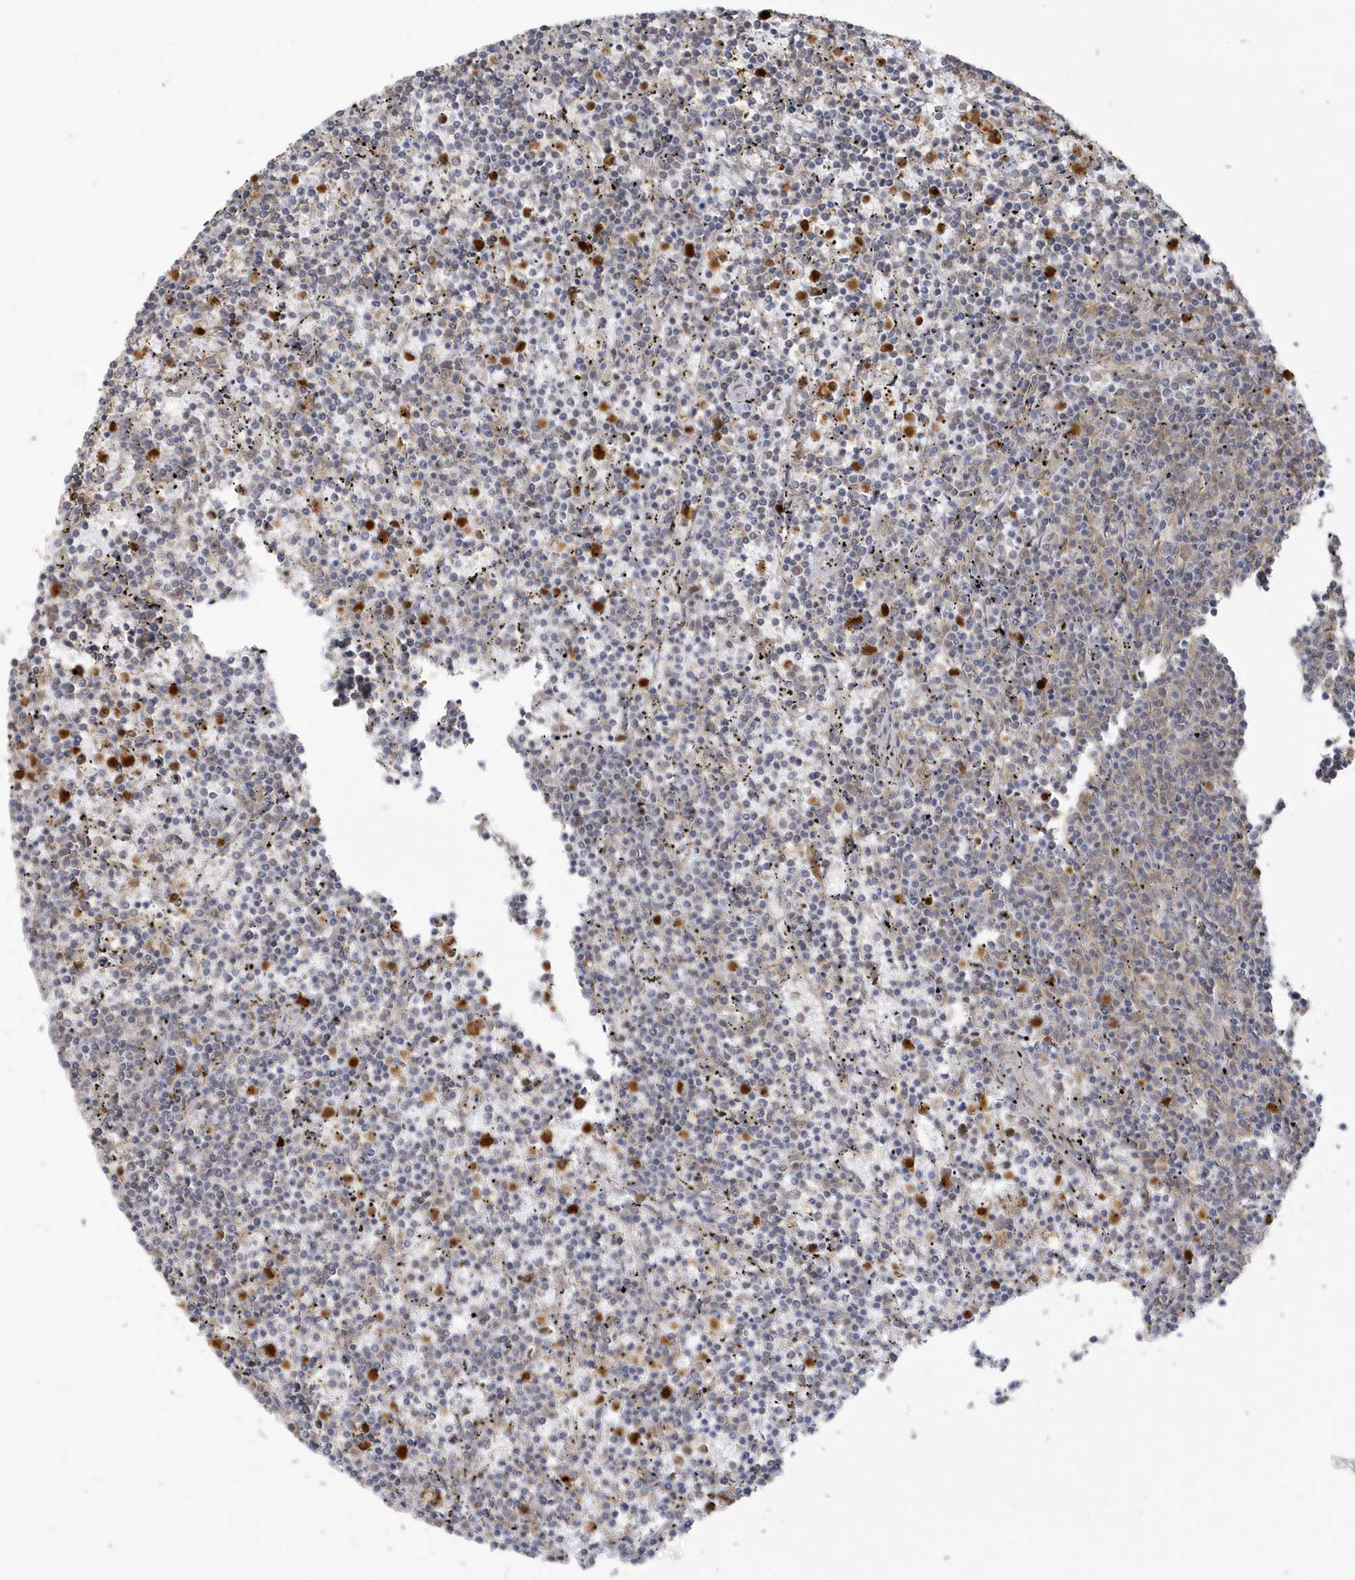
{"staining": {"intensity": "negative", "quantity": "none", "location": "none"}, "tissue": "lymphoma", "cell_type": "Tumor cells", "image_type": "cancer", "snomed": [{"axis": "morphology", "description": "Malignant lymphoma, non-Hodgkin's type, Low grade"}, {"axis": "topography", "description": "Spleen"}], "caption": "Immunohistochemical staining of human malignant lymphoma, non-Hodgkin's type (low-grade) shows no significant positivity in tumor cells.", "gene": "NAF1", "patient": {"sex": "female", "age": 50}}